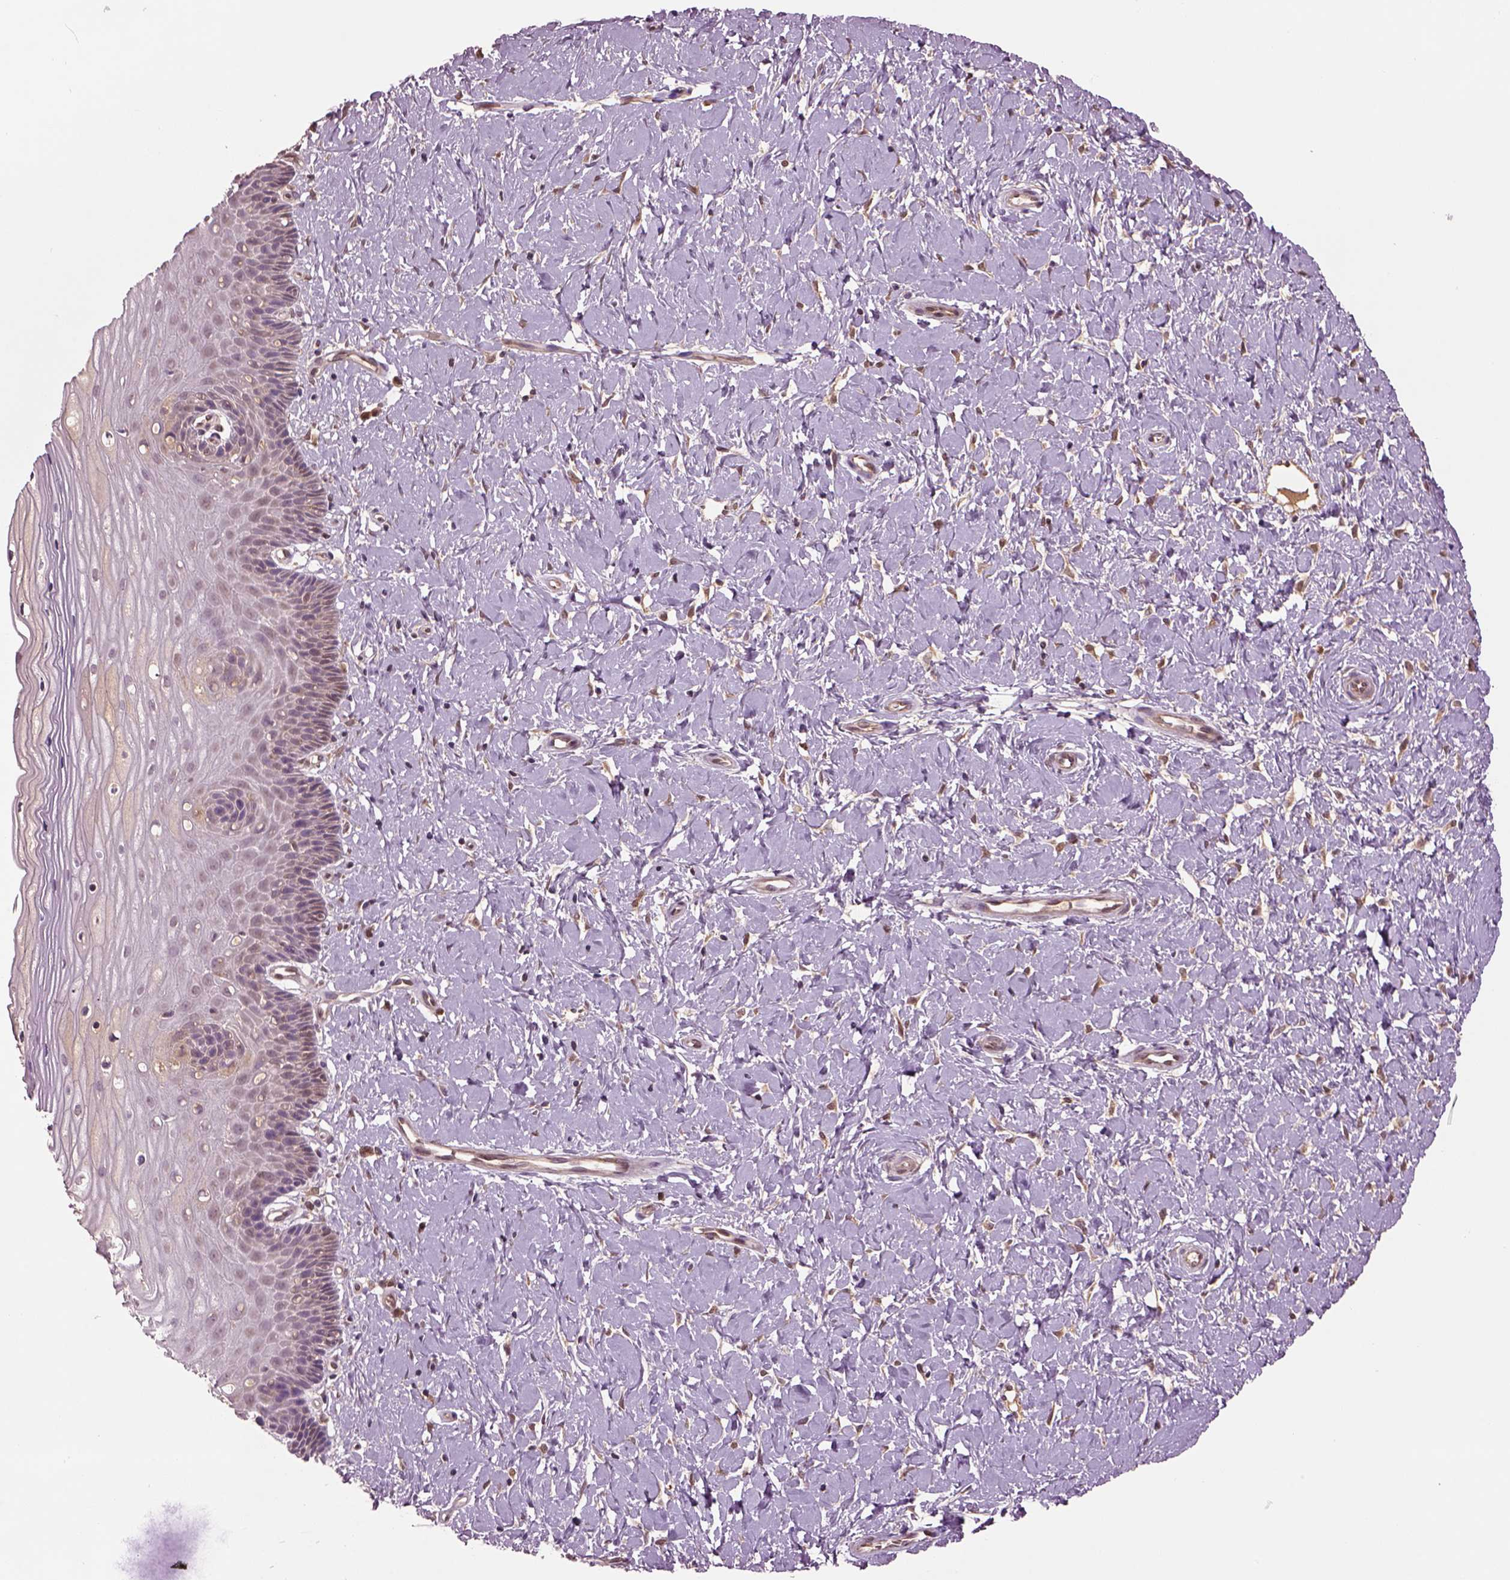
{"staining": {"intensity": "moderate", "quantity": ">75%", "location": "cytoplasmic/membranous"}, "tissue": "cervix", "cell_type": "Glandular cells", "image_type": "normal", "snomed": [{"axis": "morphology", "description": "Normal tissue, NOS"}, {"axis": "topography", "description": "Cervix"}], "caption": "Moderate cytoplasmic/membranous positivity is identified in about >75% of glandular cells in unremarkable cervix.", "gene": "MDP1", "patient": {"sex": "female", "age": 37}}